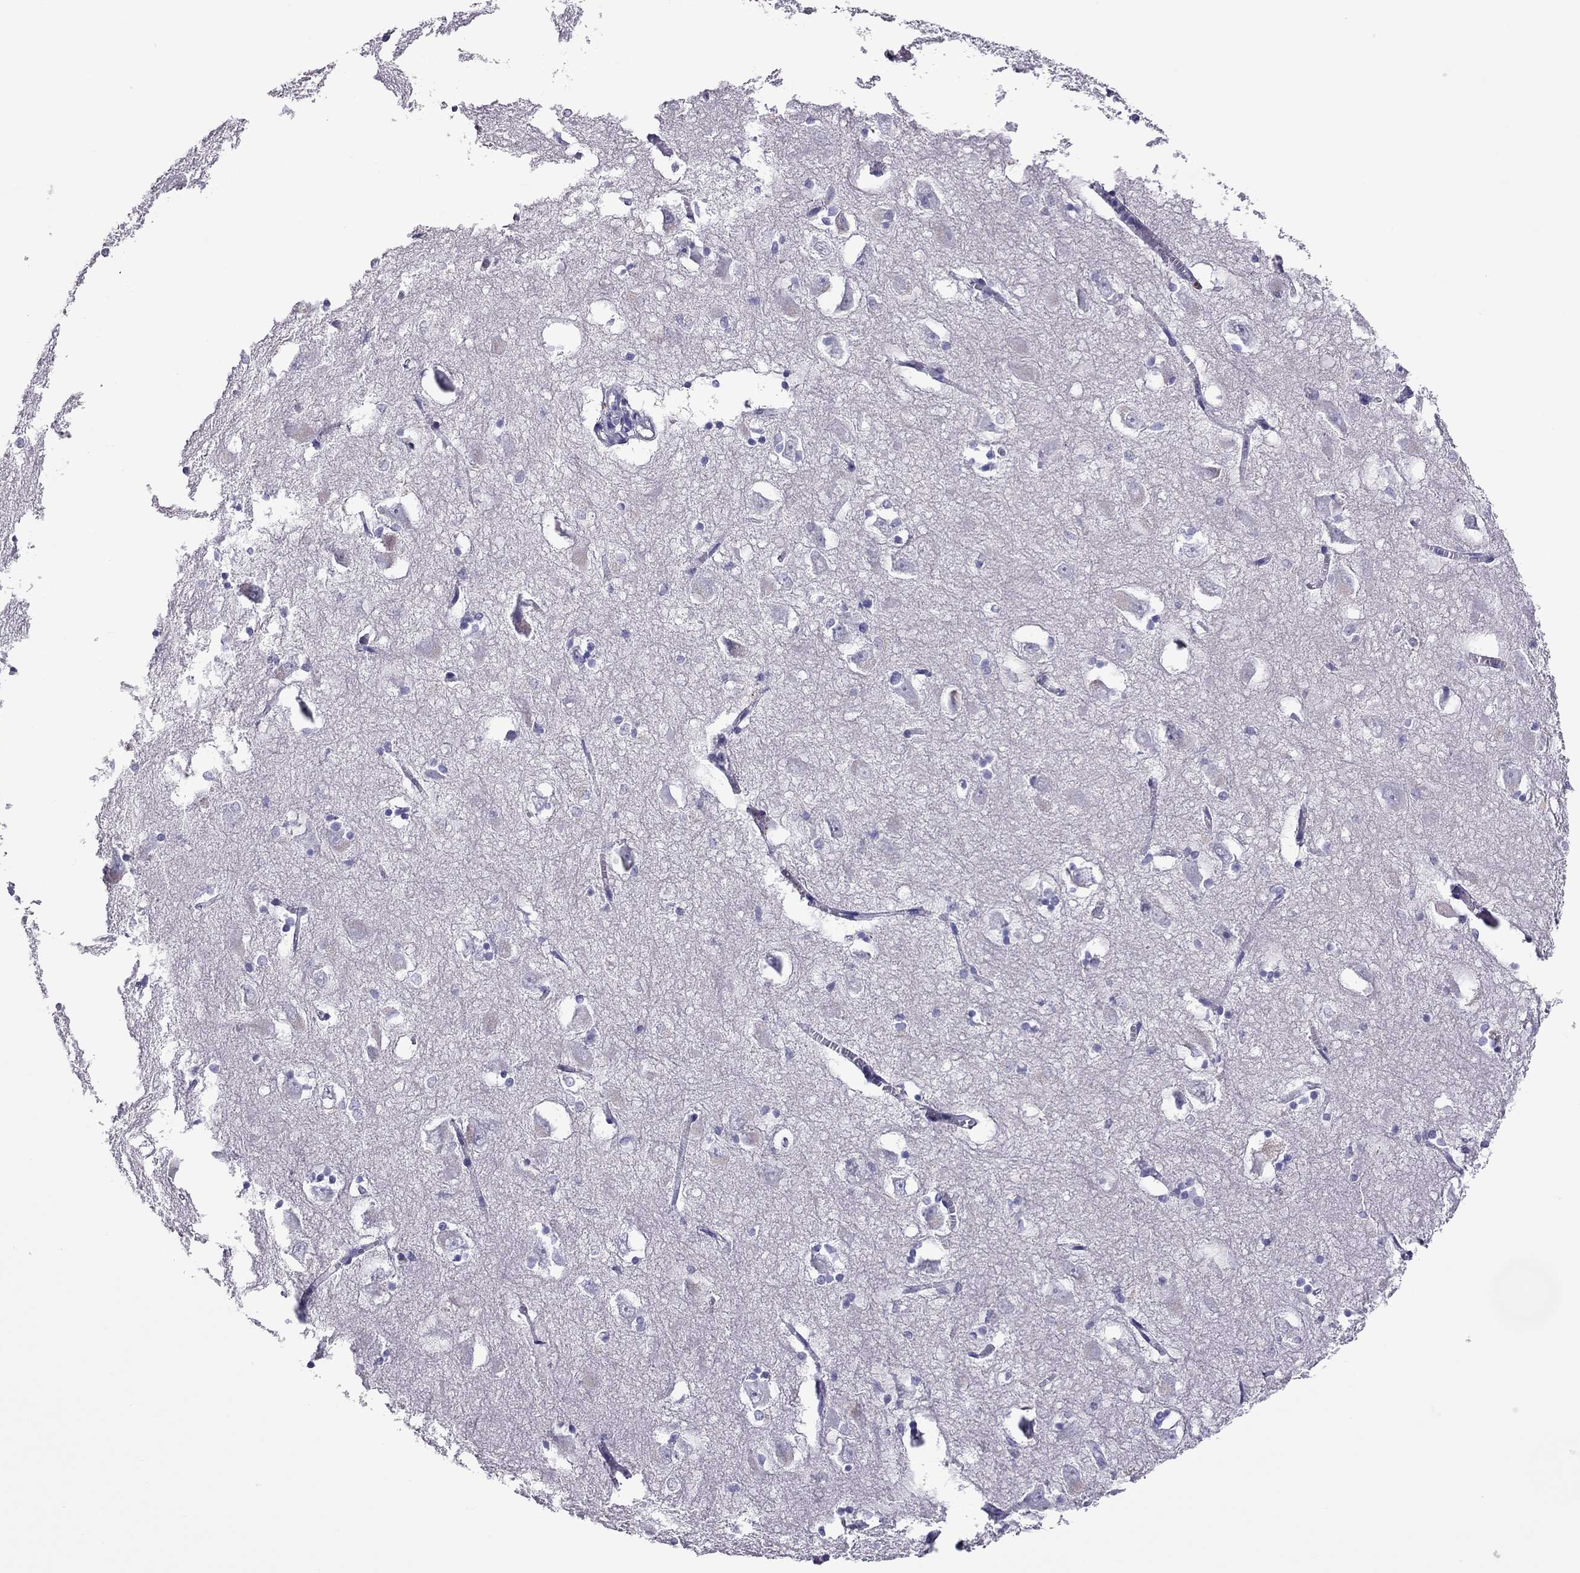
{"staining": {"intensity": "negative", "quantity": "none", "location": "none"}, "tissue": "hippocampus", "cell_type": "Glial cells", "image_type": "normal", "snomed": [{"axis": "morphology", "description": "Normal tissue, NOS"}, {"axis": "topography", "description": "Lateral ventricle wall"}, {"axis": "topography", "description": "Hippocampus"}], "caption": "IHC of benign hippocampus demonstrates no staining in glial cells. The staining was performed using DAB (3,3'-diaminobenzidine) to visualize the protein expression in brown, while the nuclei were stained in blue with hematoxylin (Magnification: 20x).", "gene": "TEX14", "patient": {"sex": "female", "age": 63}}